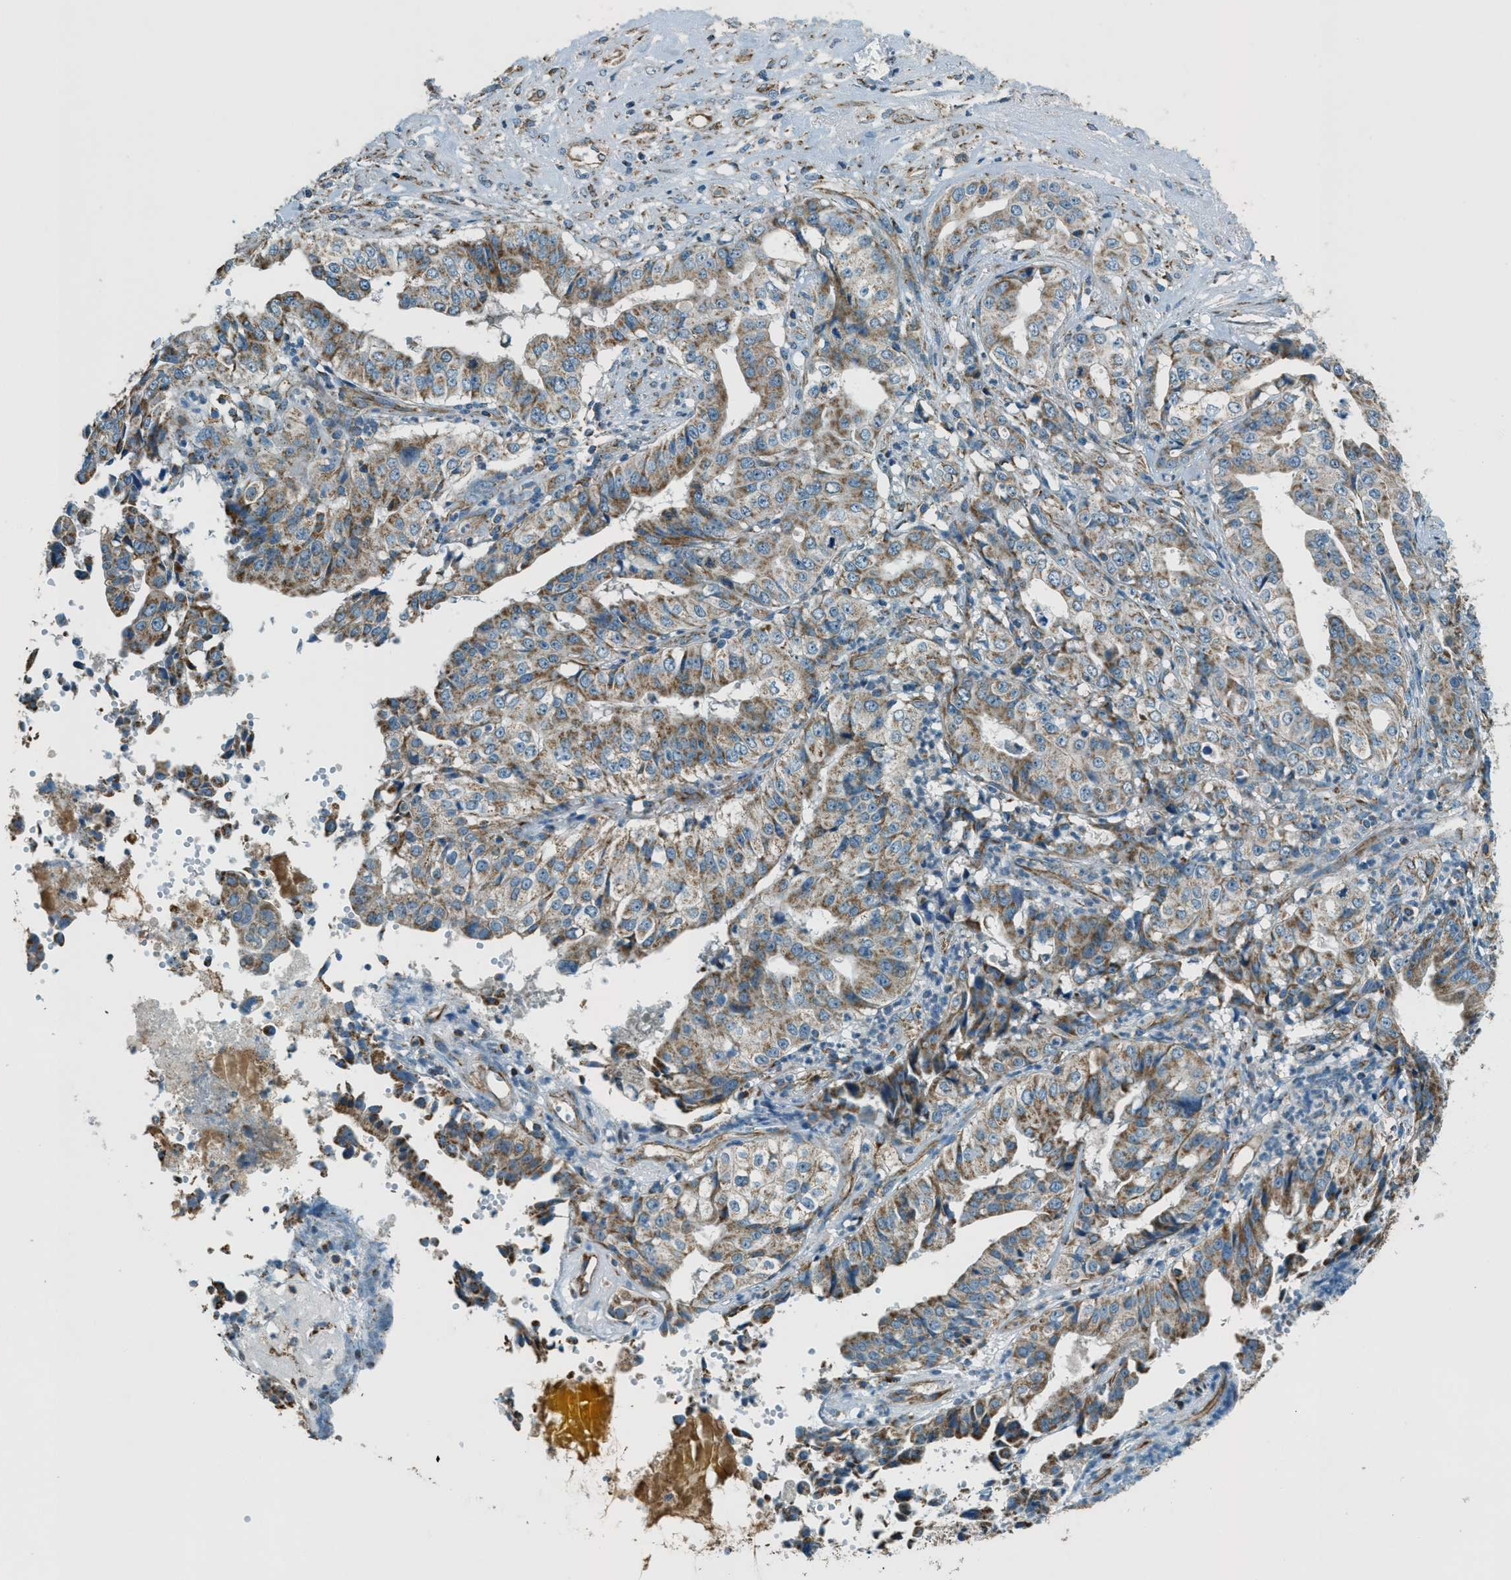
{"staining": {"intensity": "moderate", "quantity": ">75%", "location": "cytoplasmic/membranous"}, "tissue": "liver cancer", "cell_type": "Tumor cells", "image_type": "cancer", "snomed": [{"axis": "morphology", "description": "Cholangiocarcinoma"}, {"axis": "topography", "description": "Liver"}], "caption": "Immunohistochemistry of human liver cancer (cholangiocarcinoma) exhibits medium levels of moderate cytoplasmic/membranous staining in about >75% of tumor cells.", "gene": "CHST15", "patient": {"sex": "female", "age": 61}}